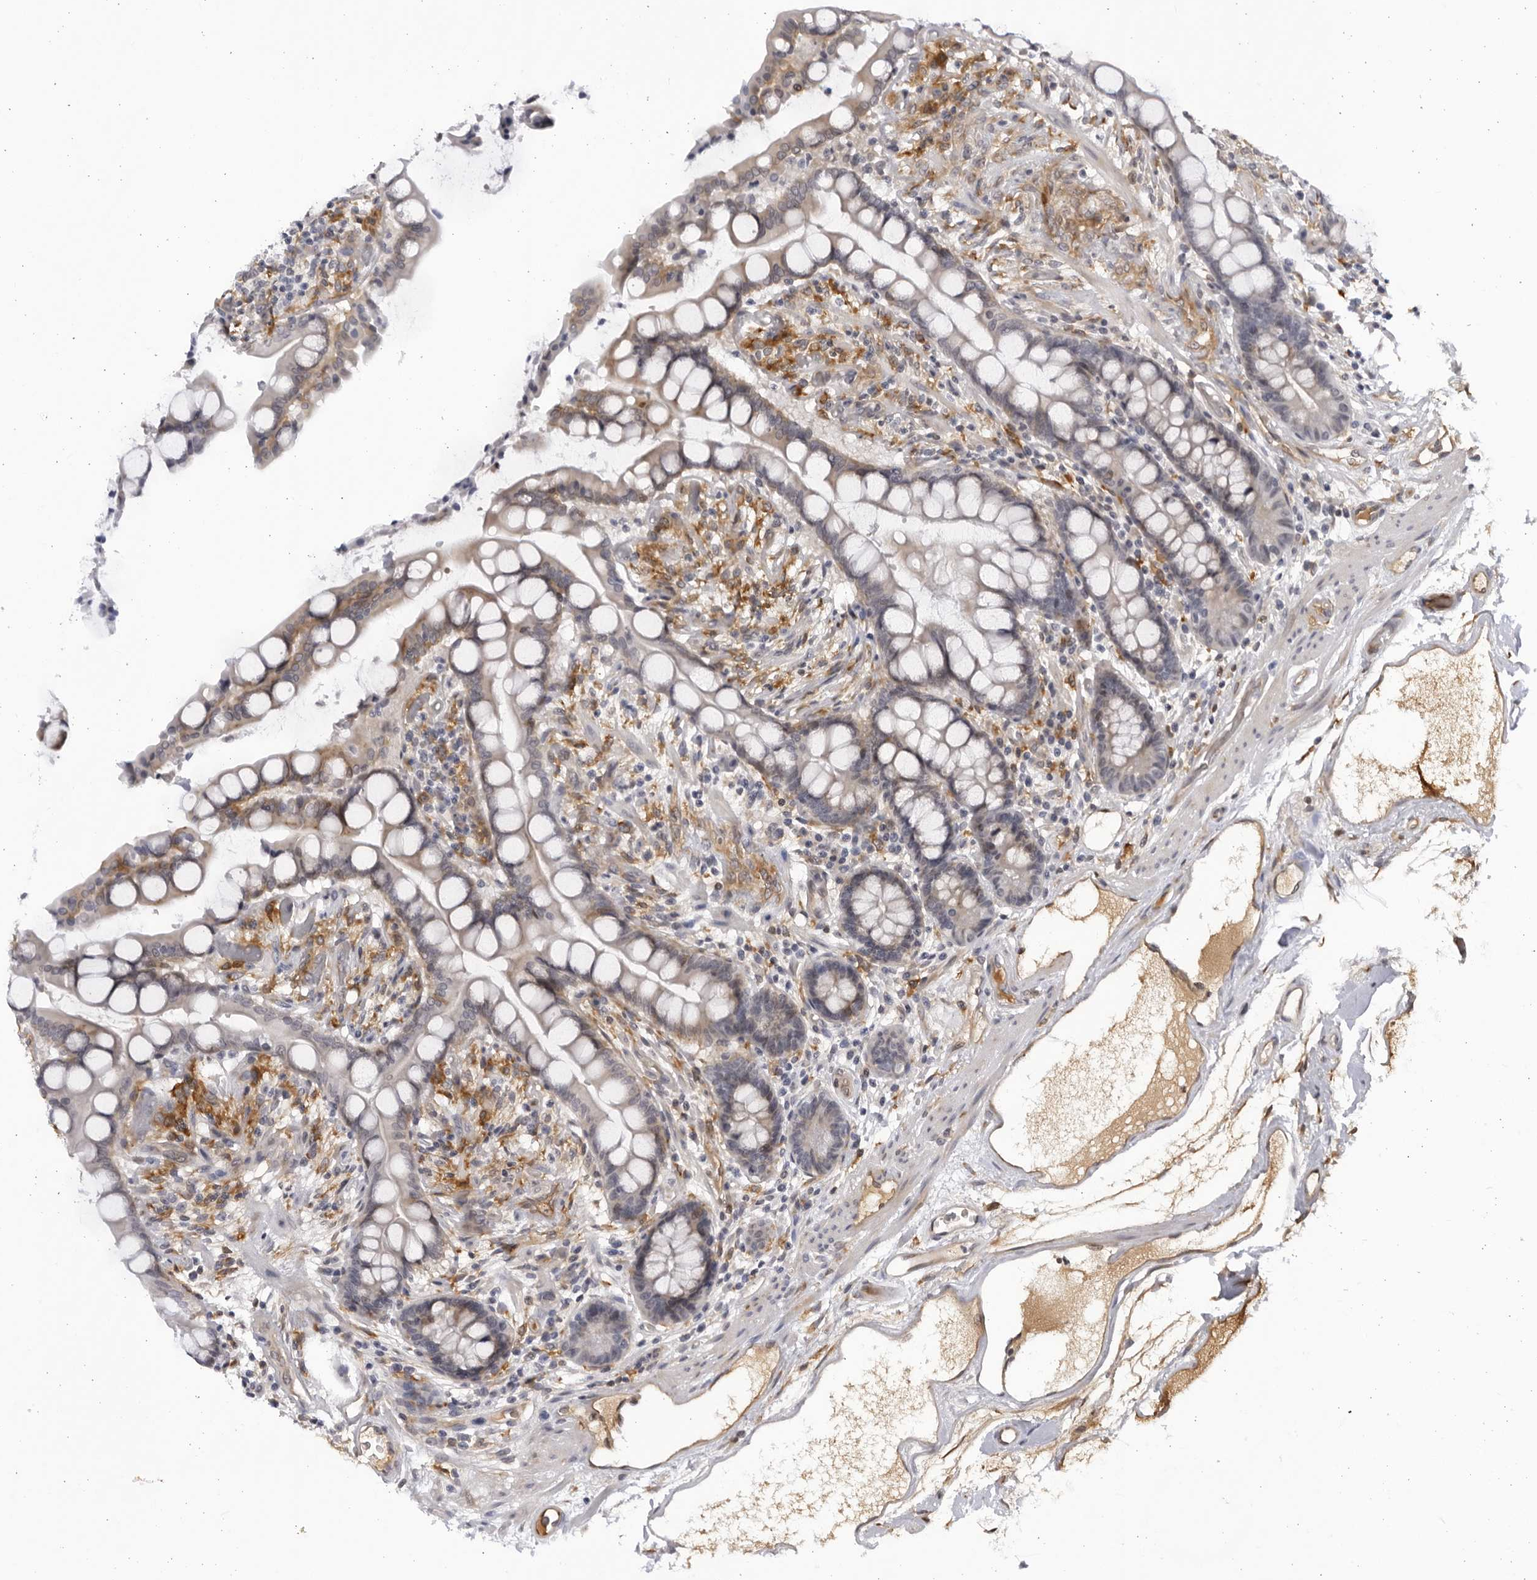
{"staining": {"intensity": "moderate", "quantity": ">75%", "location": "cytoplasmic/membranous"}, "tissue": "colon", "cell_type": "Endothelial cells", "image_type": "normal", "snomed": [{"axis": "morphology", "description": "Normal tissue, NOS"}, {"axis": "topography", "description": "Colon"}], "caption": "Immunohistochemical staining of benign colon reveals medium levels of moderate cytoplasmic/membranous expression in approximately >75% of endothelial cells.", "gene": "BMP2K", "patient": {"sex": "male", "age": 73}}